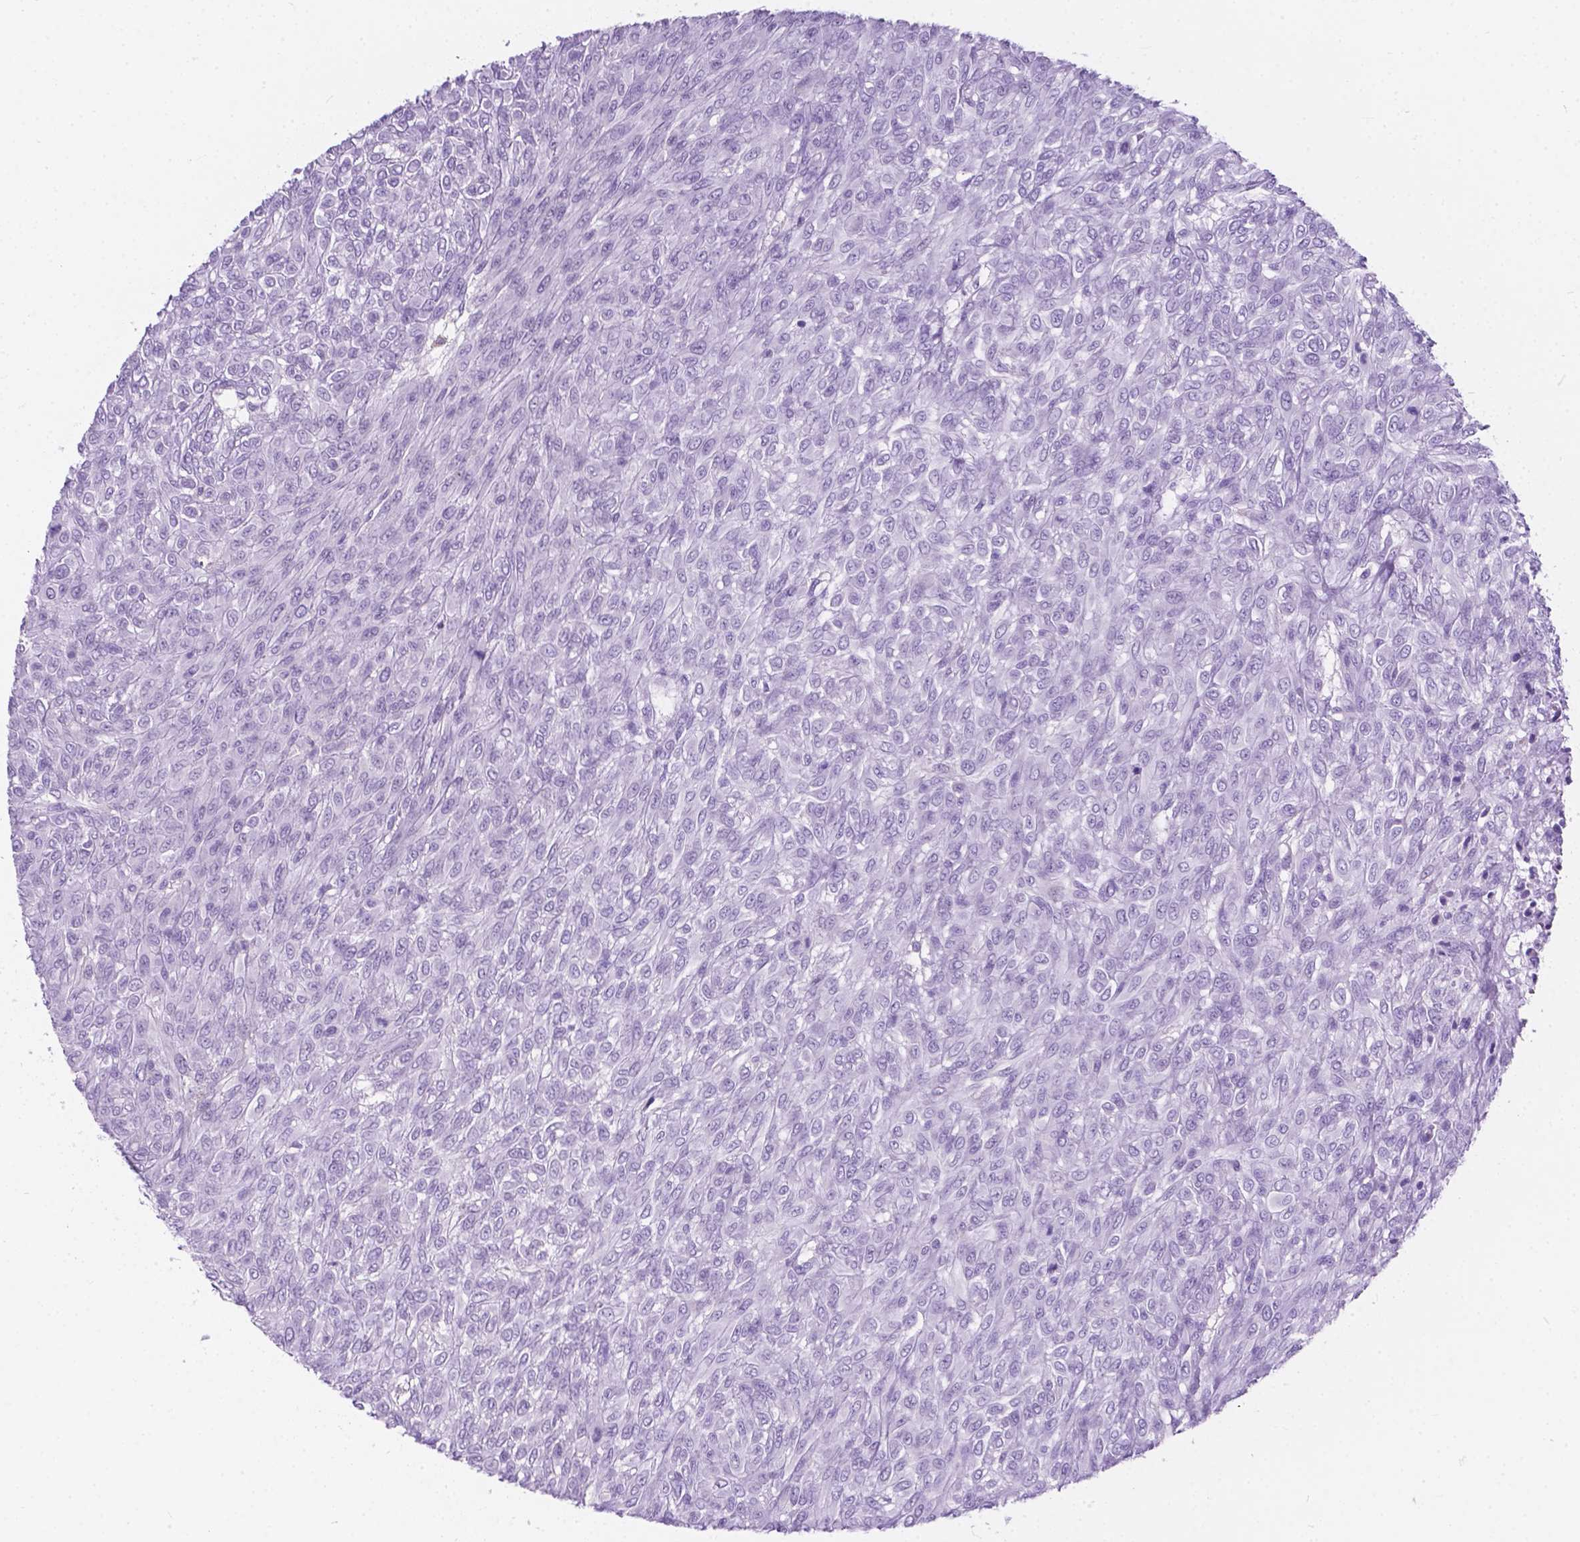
{"staining": {"intensity": "negative", "quantity": "none", "location": "none"}, "tissue": "renal cancer", "cell_type": "Tumor cells", "image_type": "cancer", "snomed": [{"axis": "morphology", "description": "Adenocarcinoma, NOS"}, {"axis": "topography", "description": "Kidney"}], "caption": "Immunohistochemistry of human renal cancer (adenocarcinoma) exhibits no expression in tumor cells.", "gene": "KIAA0040", "patient": {"sex": "male", "age": 58}}